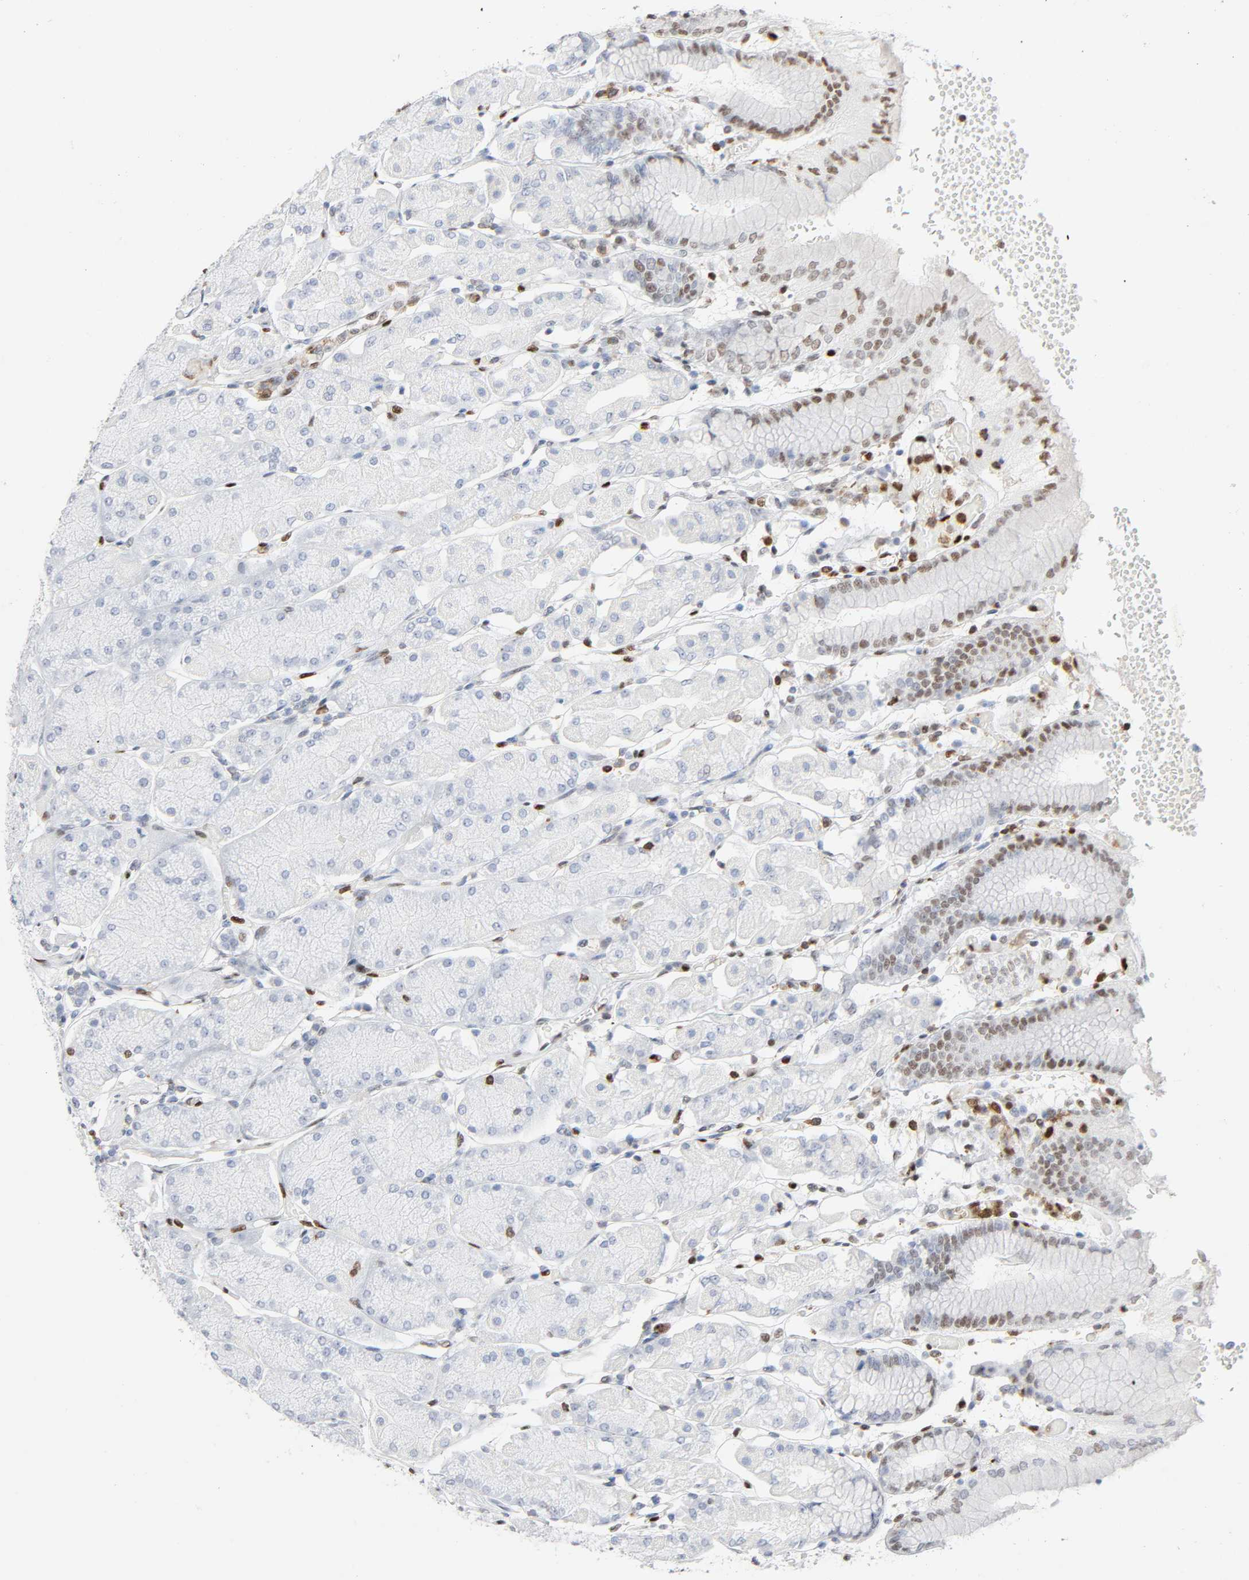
{"staining": {"intensity": "moderate", "quantity": "25%-75%", "location": "nuclear"}, "tissue": "stomach", "cell_type": "Glandular cells", "image_type": "normal", "snomed": [{"axis": "morphology", "description": "Normal tissue, NOS"}, {"axis": "topography", "description": "Stomach, upper"}, {"axis": "topography", "description": "Stomach"}], "caption": "DAB immunohistochemical staining of benign human stomach demonstrates moderate nuclear protein staining in about 25%-75% of glandular cells. The protein of interest is shown in brown color, while the nuclei are stained blue.", "gene": "WAS", "patient": {"sex": "male", "age": 76}}